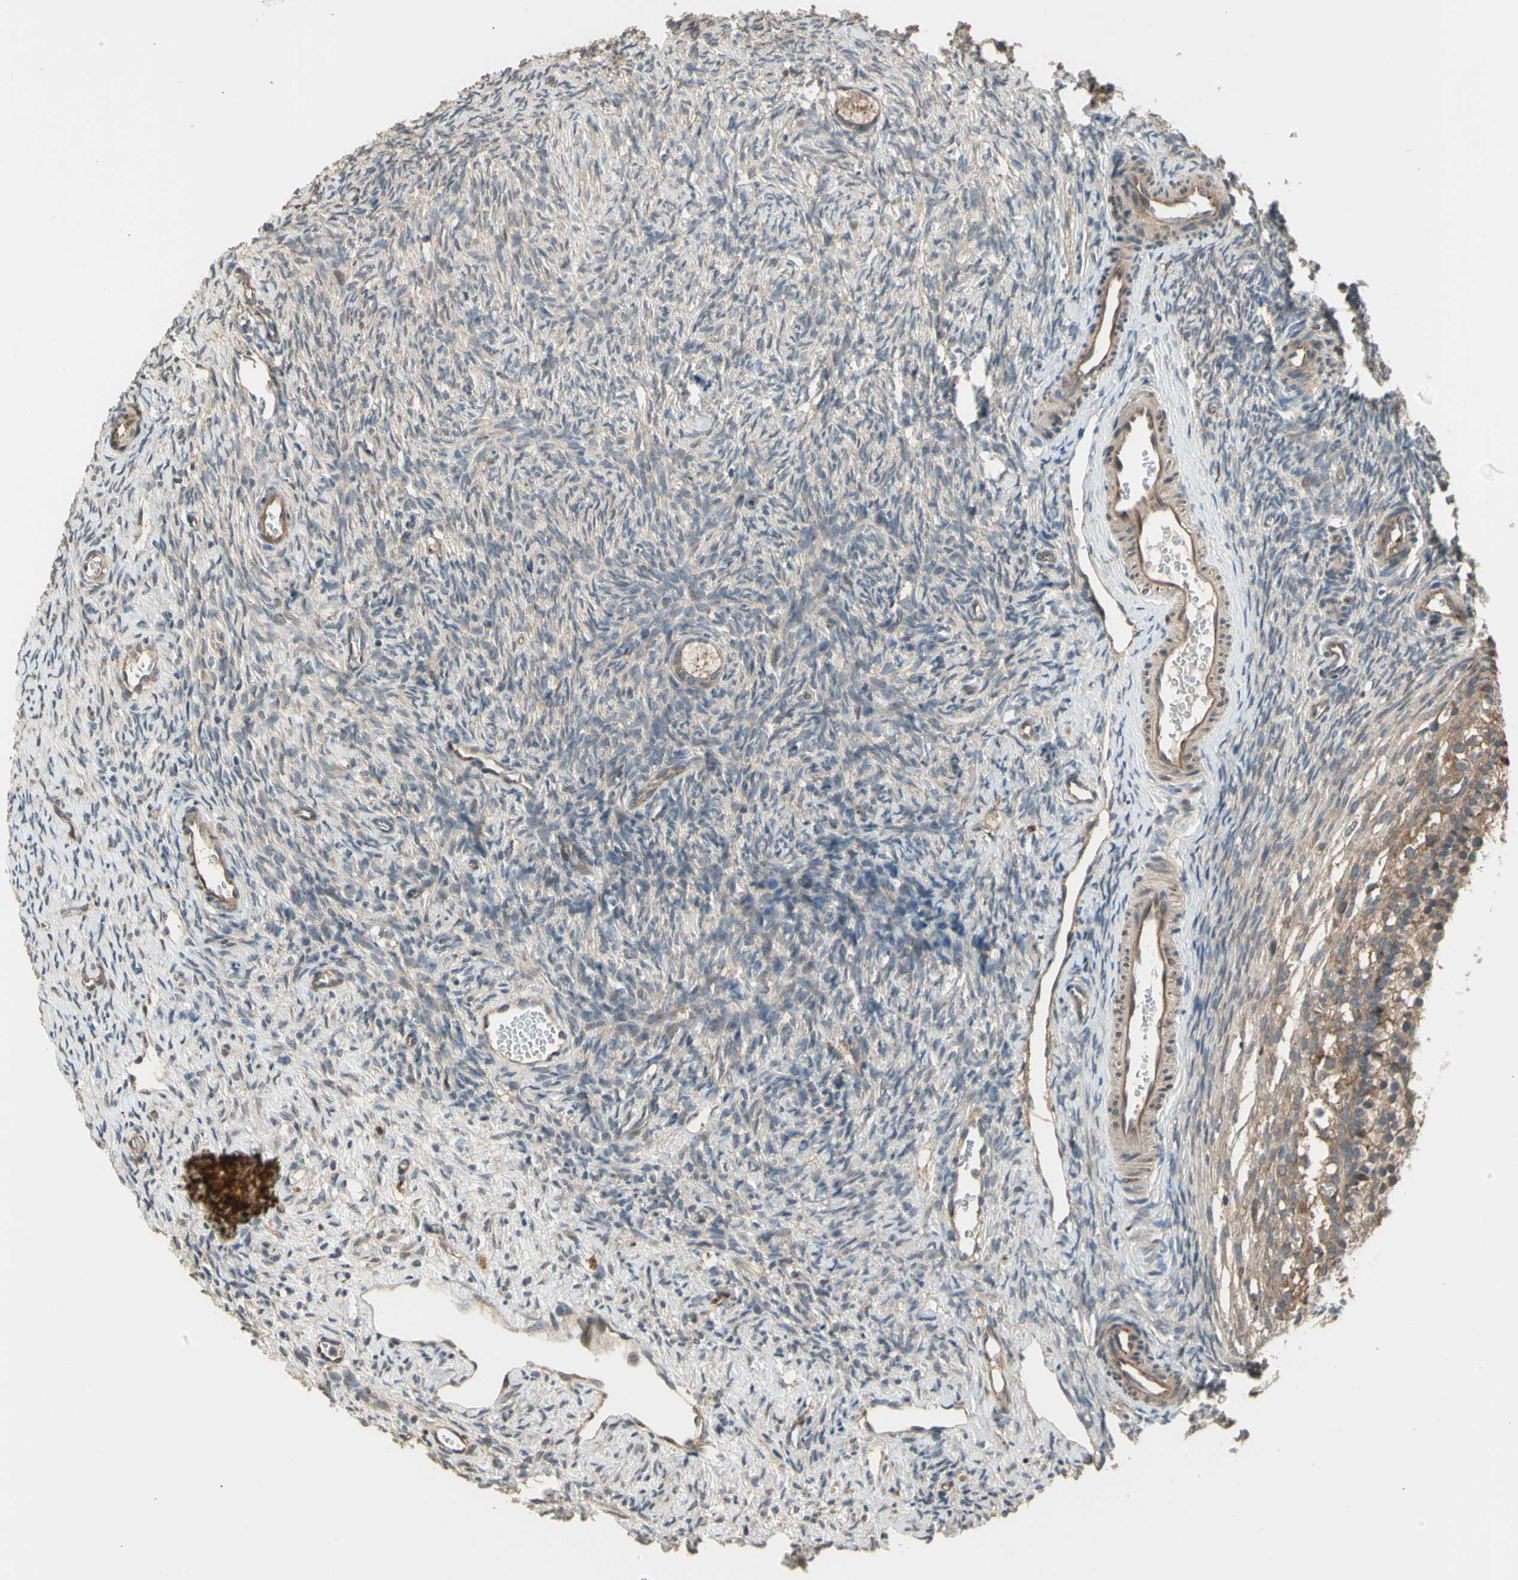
{"staining": {"intensity": "weak", "quantity": ">75%", "location": "cytoplasmic/membranous"}, "tissue": "ovary", "cell_type": "Follicle cells", "image_type": "normal", "snomed": [{"axis": "morphology", "description": "Normal tissue, NOS"}, {"axis": "topography", "description": "Ovary"}], "caption": "Weak cytoplasmic/membranous protein staining is appreciated in about >75% of follicle cells in ovary. (DAB IHC, brown staining for protein, blue staining for nuclei).", "gene": "EFNB2", "patient": {"sex": "female", "age": 35}}